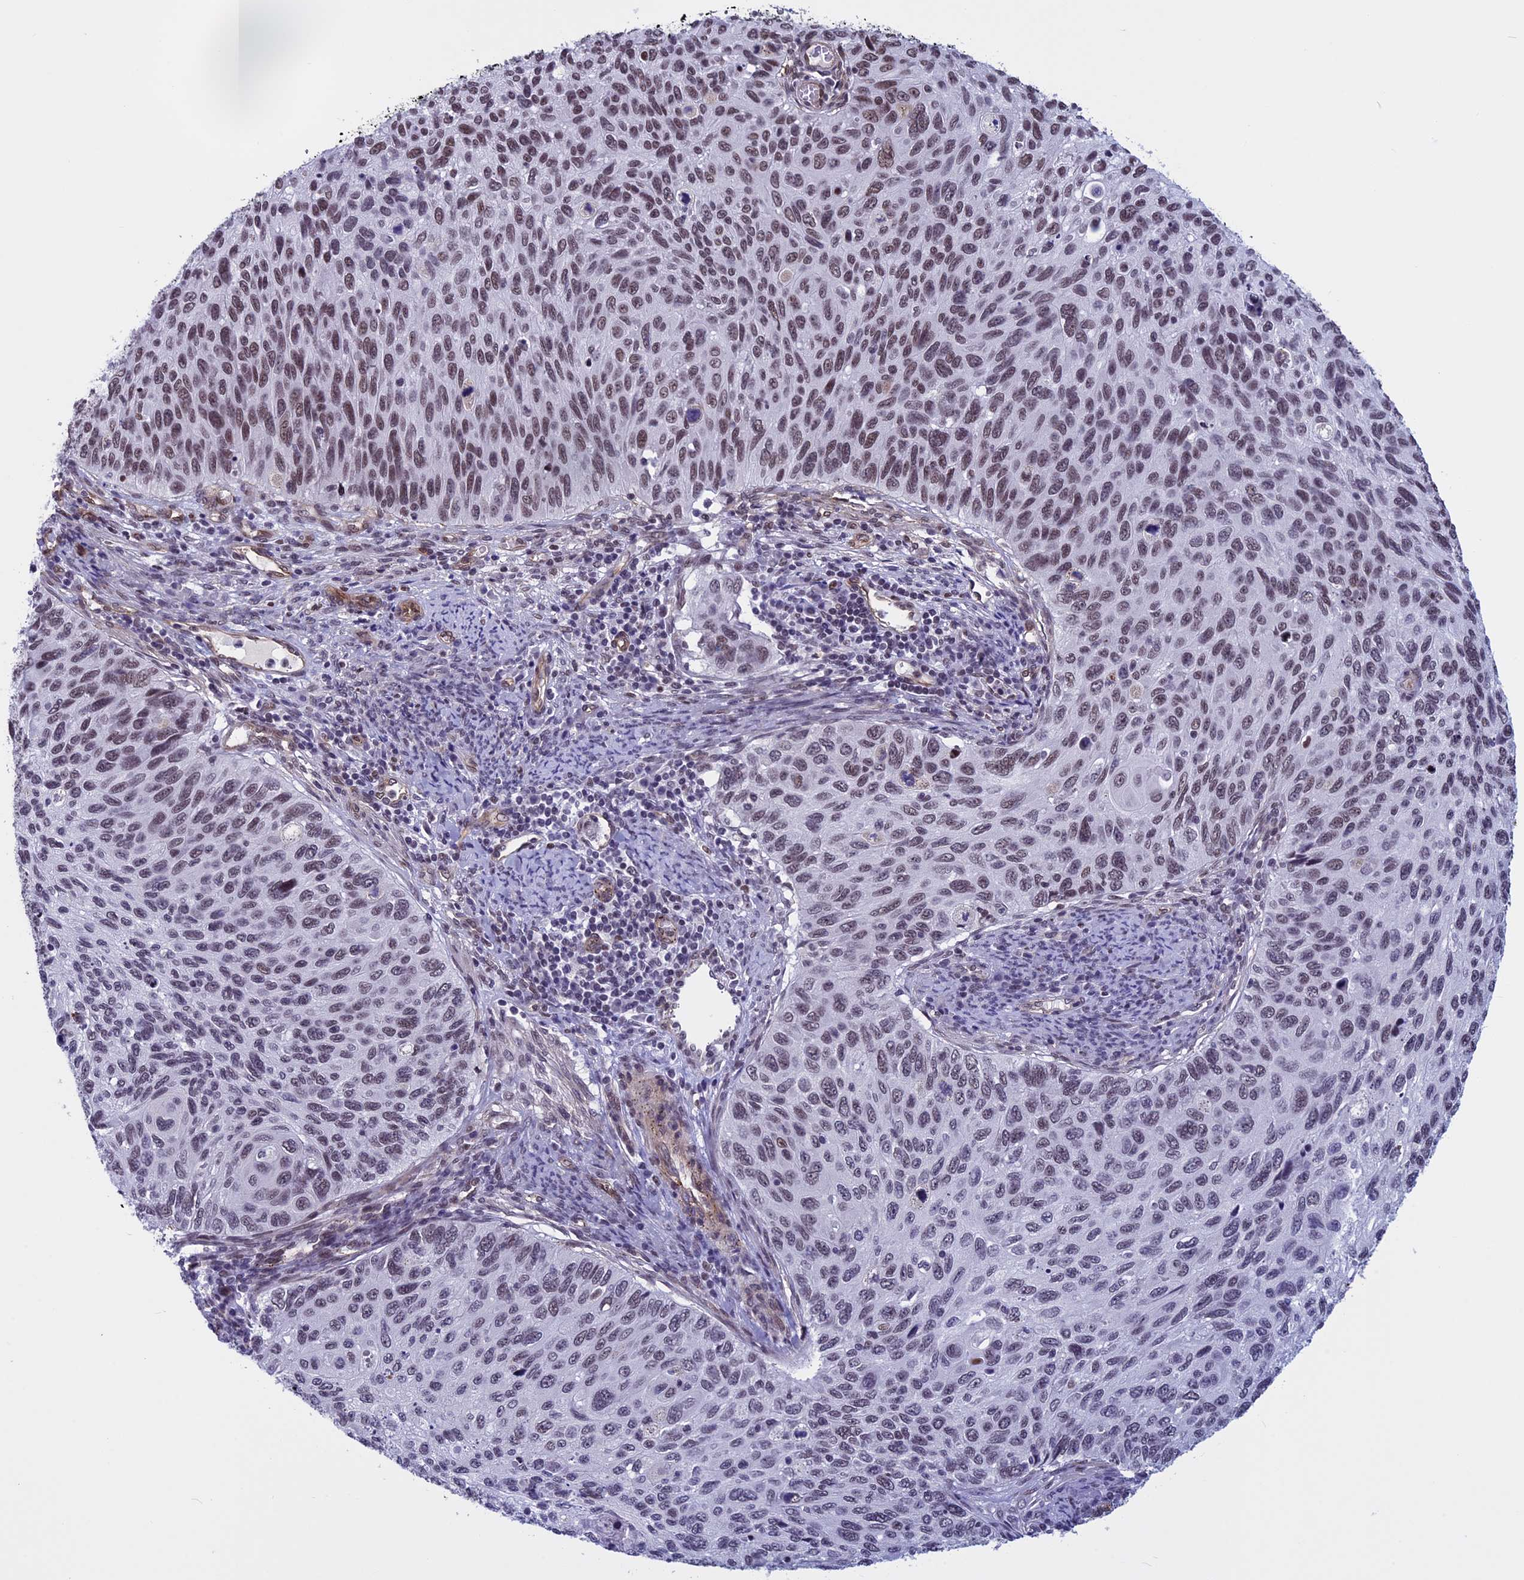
{"staining": {"intensity": "moderate", "quantity": ">75%", "location": "nuclear"}, "tissue": "cervical cancer", "cell_type": "Tumor cells", "image_type": "cancer", "snomed": [{"axis": "morphology", "description": "Squamous cell carcinoma, NOS"}, {"axis": "topography", "description": "Cervix"}], "caption": "Tumor cells display medium levels of moderate nuclear staining in about >75% of cells in squamous cell carcinoma (cervical).", "gene": "NIPBL", "patient": {"sex": "female", "age": 70}}